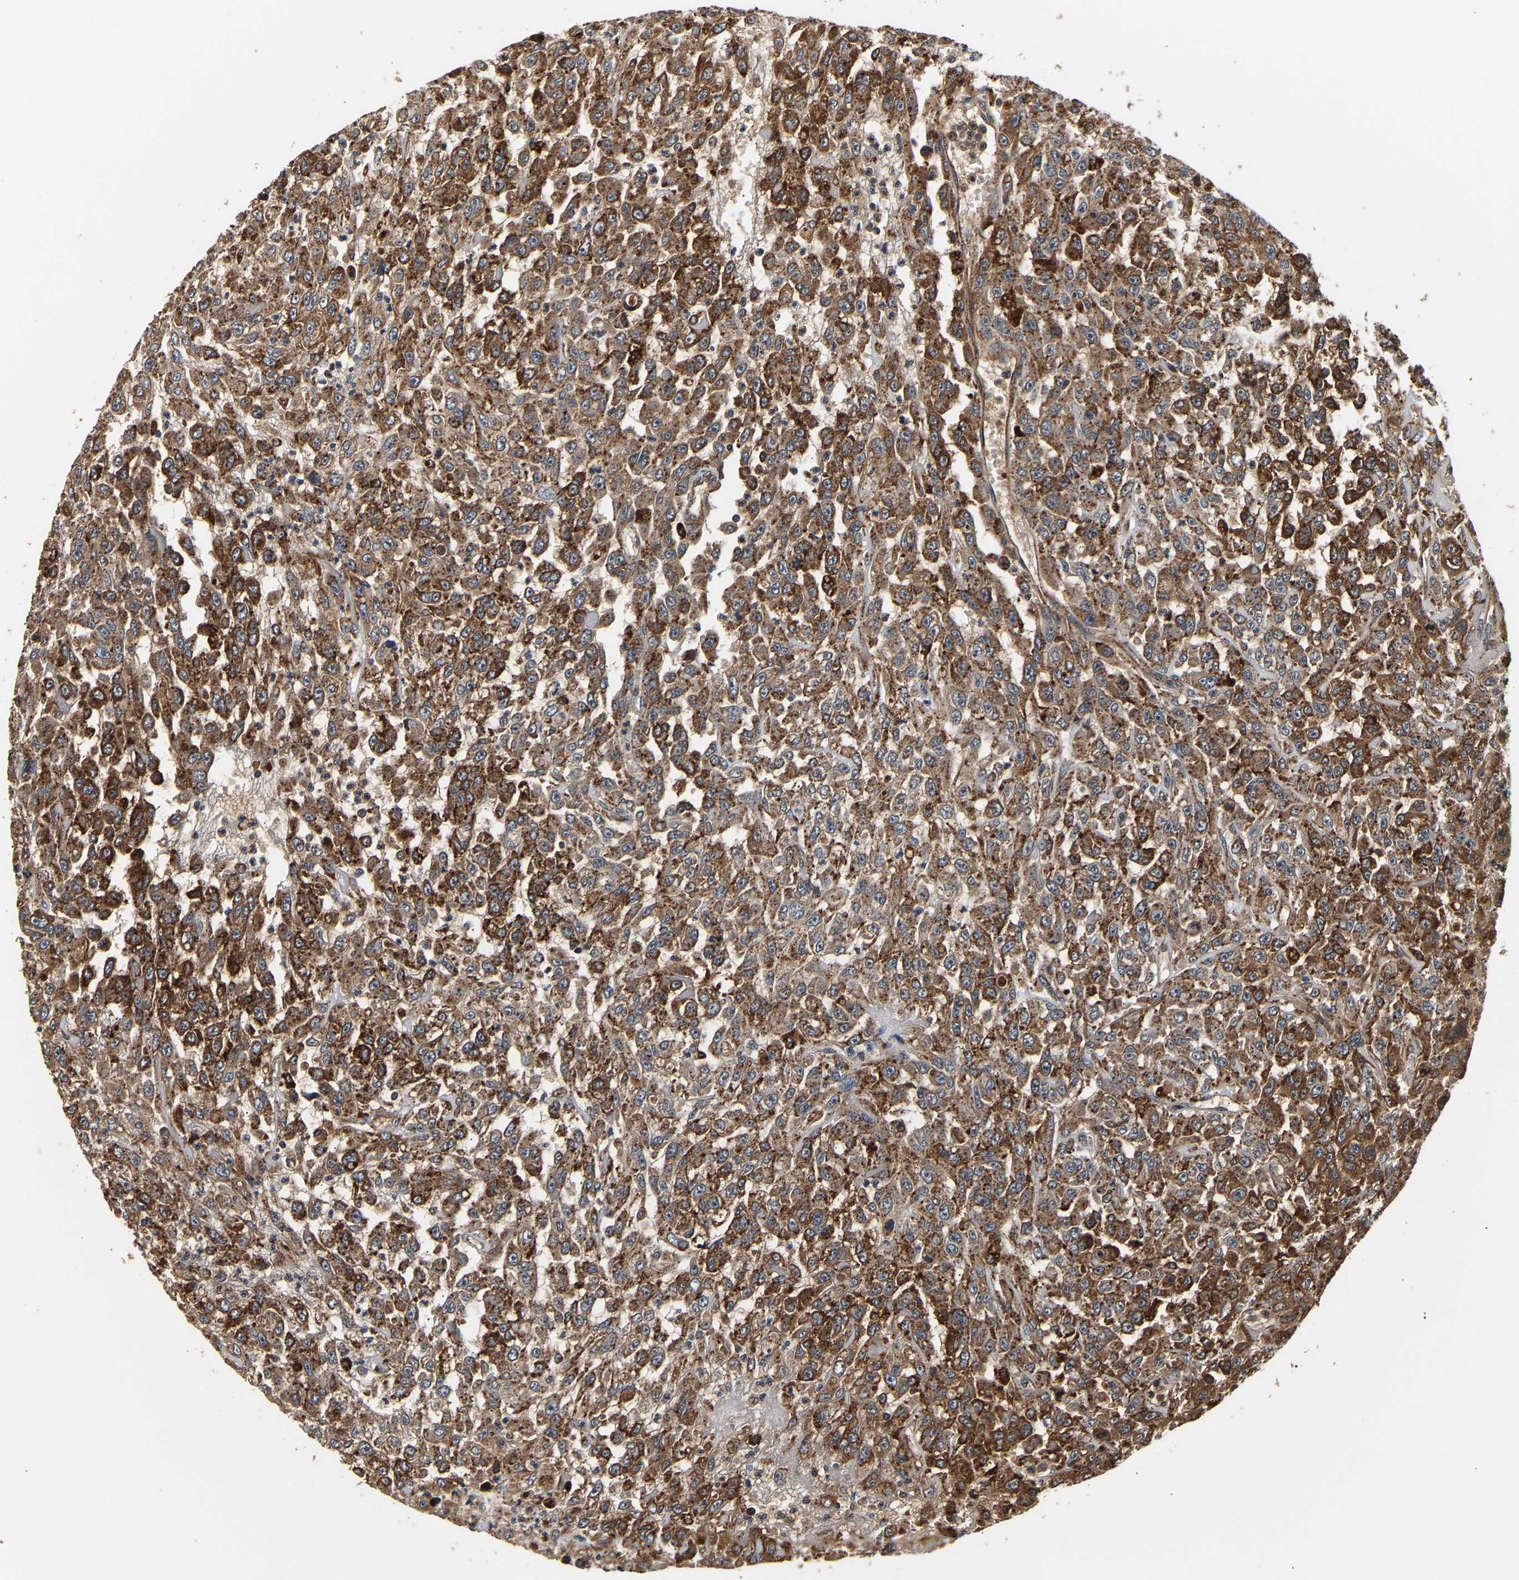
{"staining": {"intensity": "strong", "quantity": ">75%", "location": "cytoplasmic/membranous"}, "tissue": "urothelial cancer", "cell_type": "Tumor cells", "image_type": "cancer", "snomed": [{"axis": "morphology", "description": "Urothelial carcinoma, High grade"}, {"axis": "topography", "description": "Urinary bladder"}], "caption": "Urothelial cancer stained for a protein reveals strong cytoplasmic/membranous positivity in tumor cells.", "gene": "SMU1", "patient": {"sex": "male", "age": 46}}